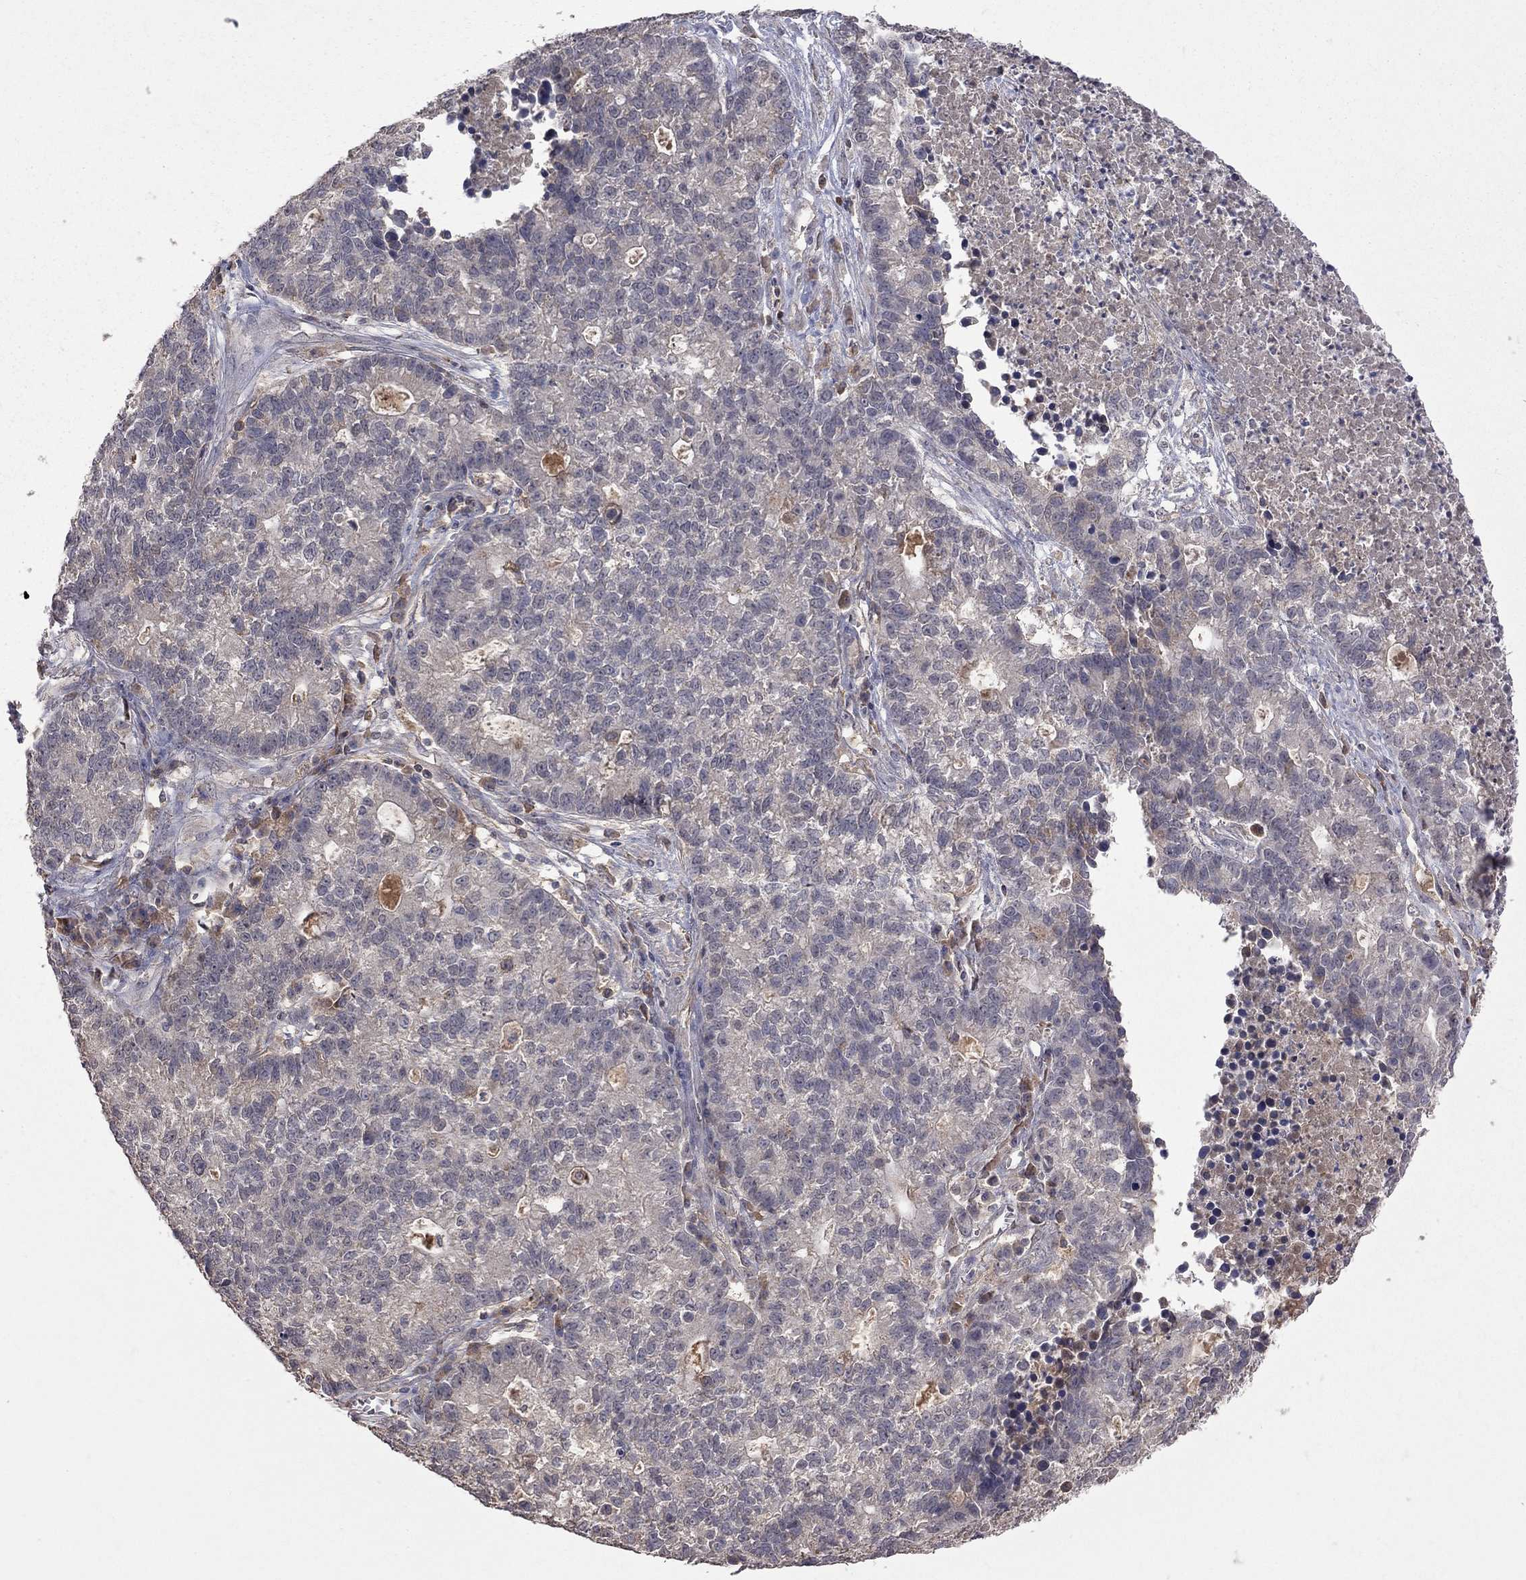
{"staining": {"intensity": "weak", "quantity": "<25%", "location": "cytoplasmic/membranous"}, "tissue": "lung cancer", "cell_type": "Tumor cells", "image_type": "cancer", "snomed": [{"axis": "morphology", "description": "Adenocarcinoma, NOS"}, {"axis": "topography", "description": "Lung"}], "caption": "The IHC image has no significant positivity in tumor cells of lung cancer (adenocarcinoma) tissue.", "gene": "HTR6", "patient": {"sex": "male", "age": 57}}